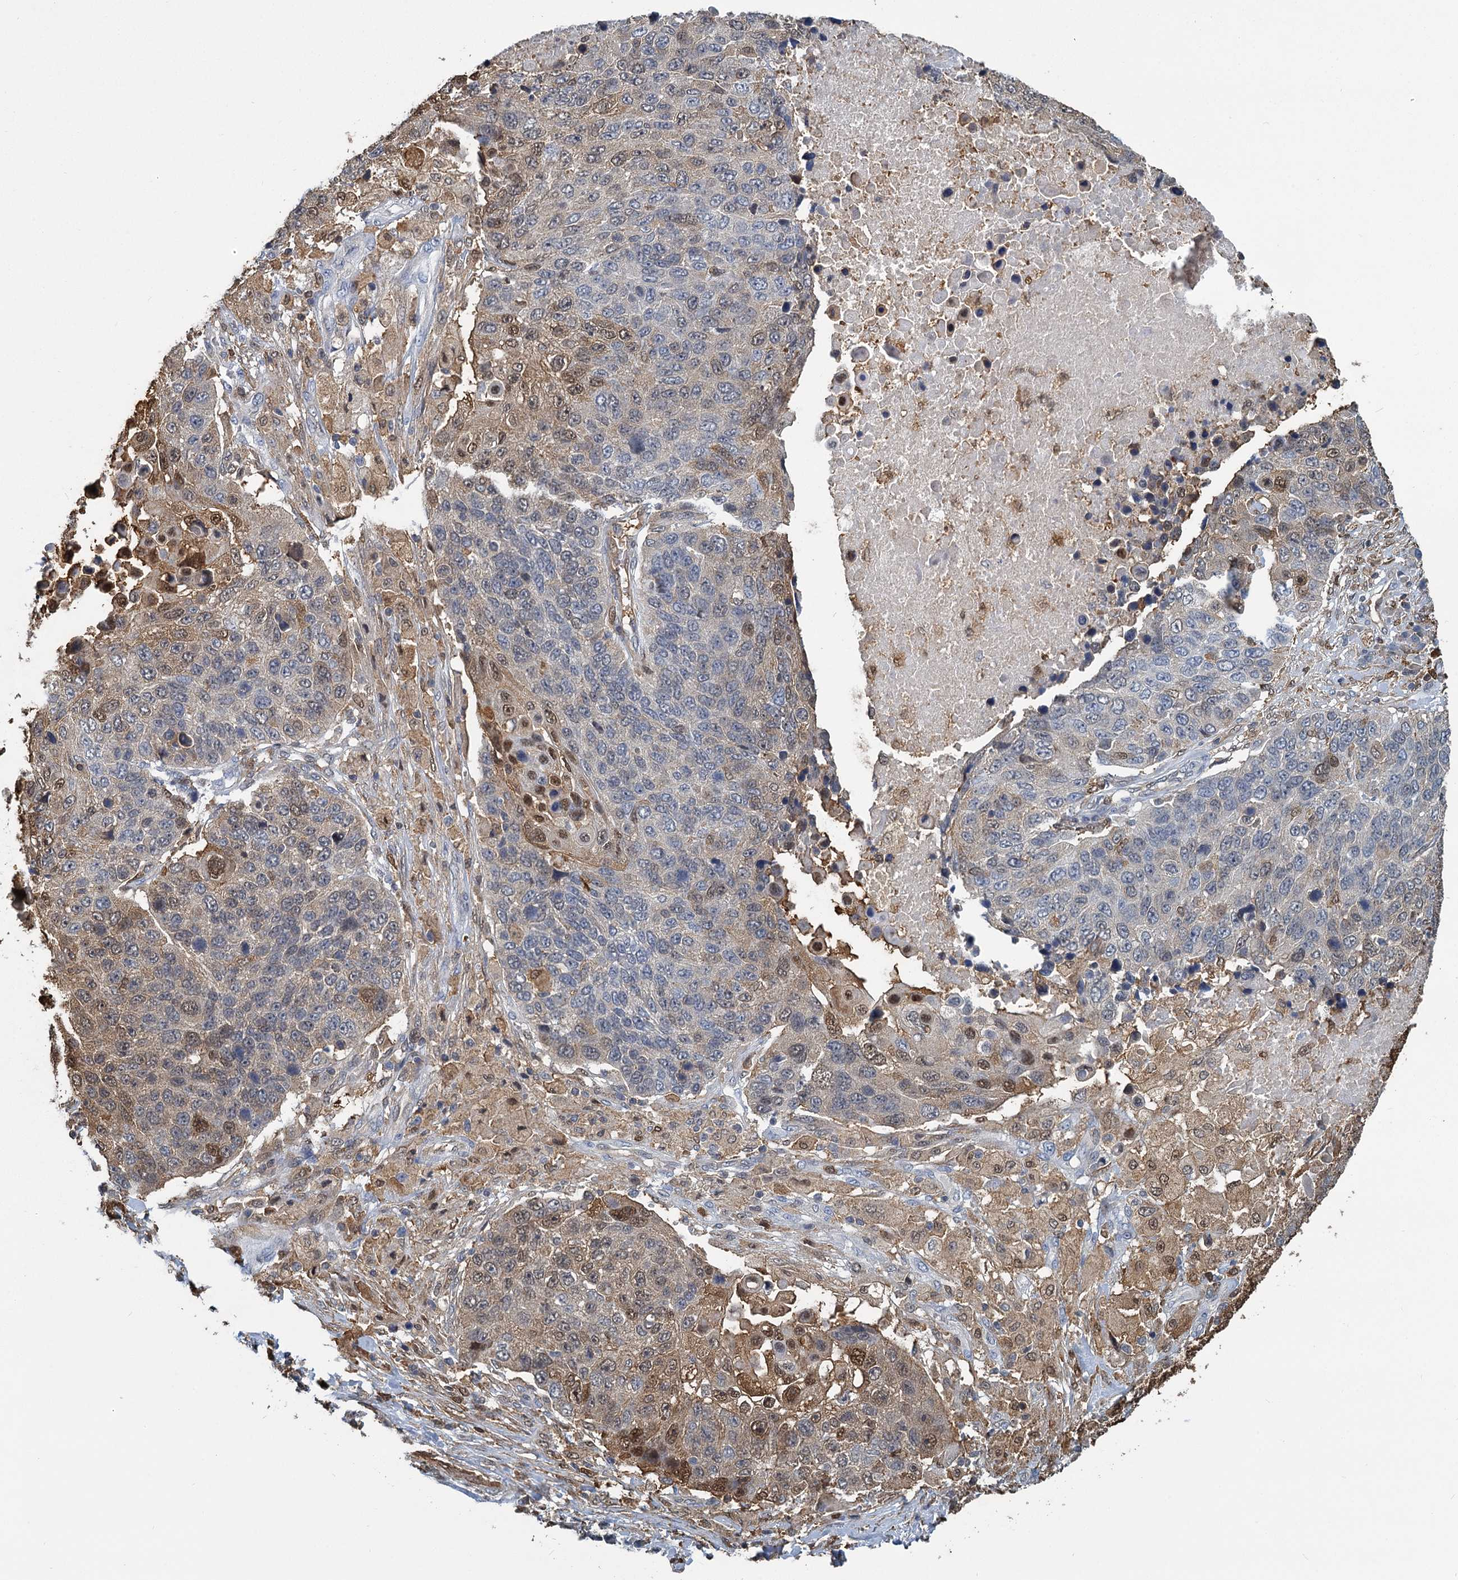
{"staining": {"intensity": "moderate", "quantity": "<25%", "location": "cytoplasmic/membranous,nuclear"}, "tissue": "lung cancer", "cell_type": "Tumor cells", "image_type": "cancer", "snomed": [{"axis": "morphology", "description": "Normal tissue, NOS"}, {"axis": "morphology", "description": "Squamous cell carcinoma, NOS"}, {"axis": "topography", "description": "Lymph node"}, {"axis": "topography", "description": "Lung"}], "caption": "IHC of human lung cancer demonstrates low levels of moderate cytoplasmic/membranous and nuclear expression in approximately <25% of tumor cells. (brown staining indicates protein expression, while blue staining denotes nuclei).", "gene": "S100A6", "patient": {"sex": "male", "age": 66}}